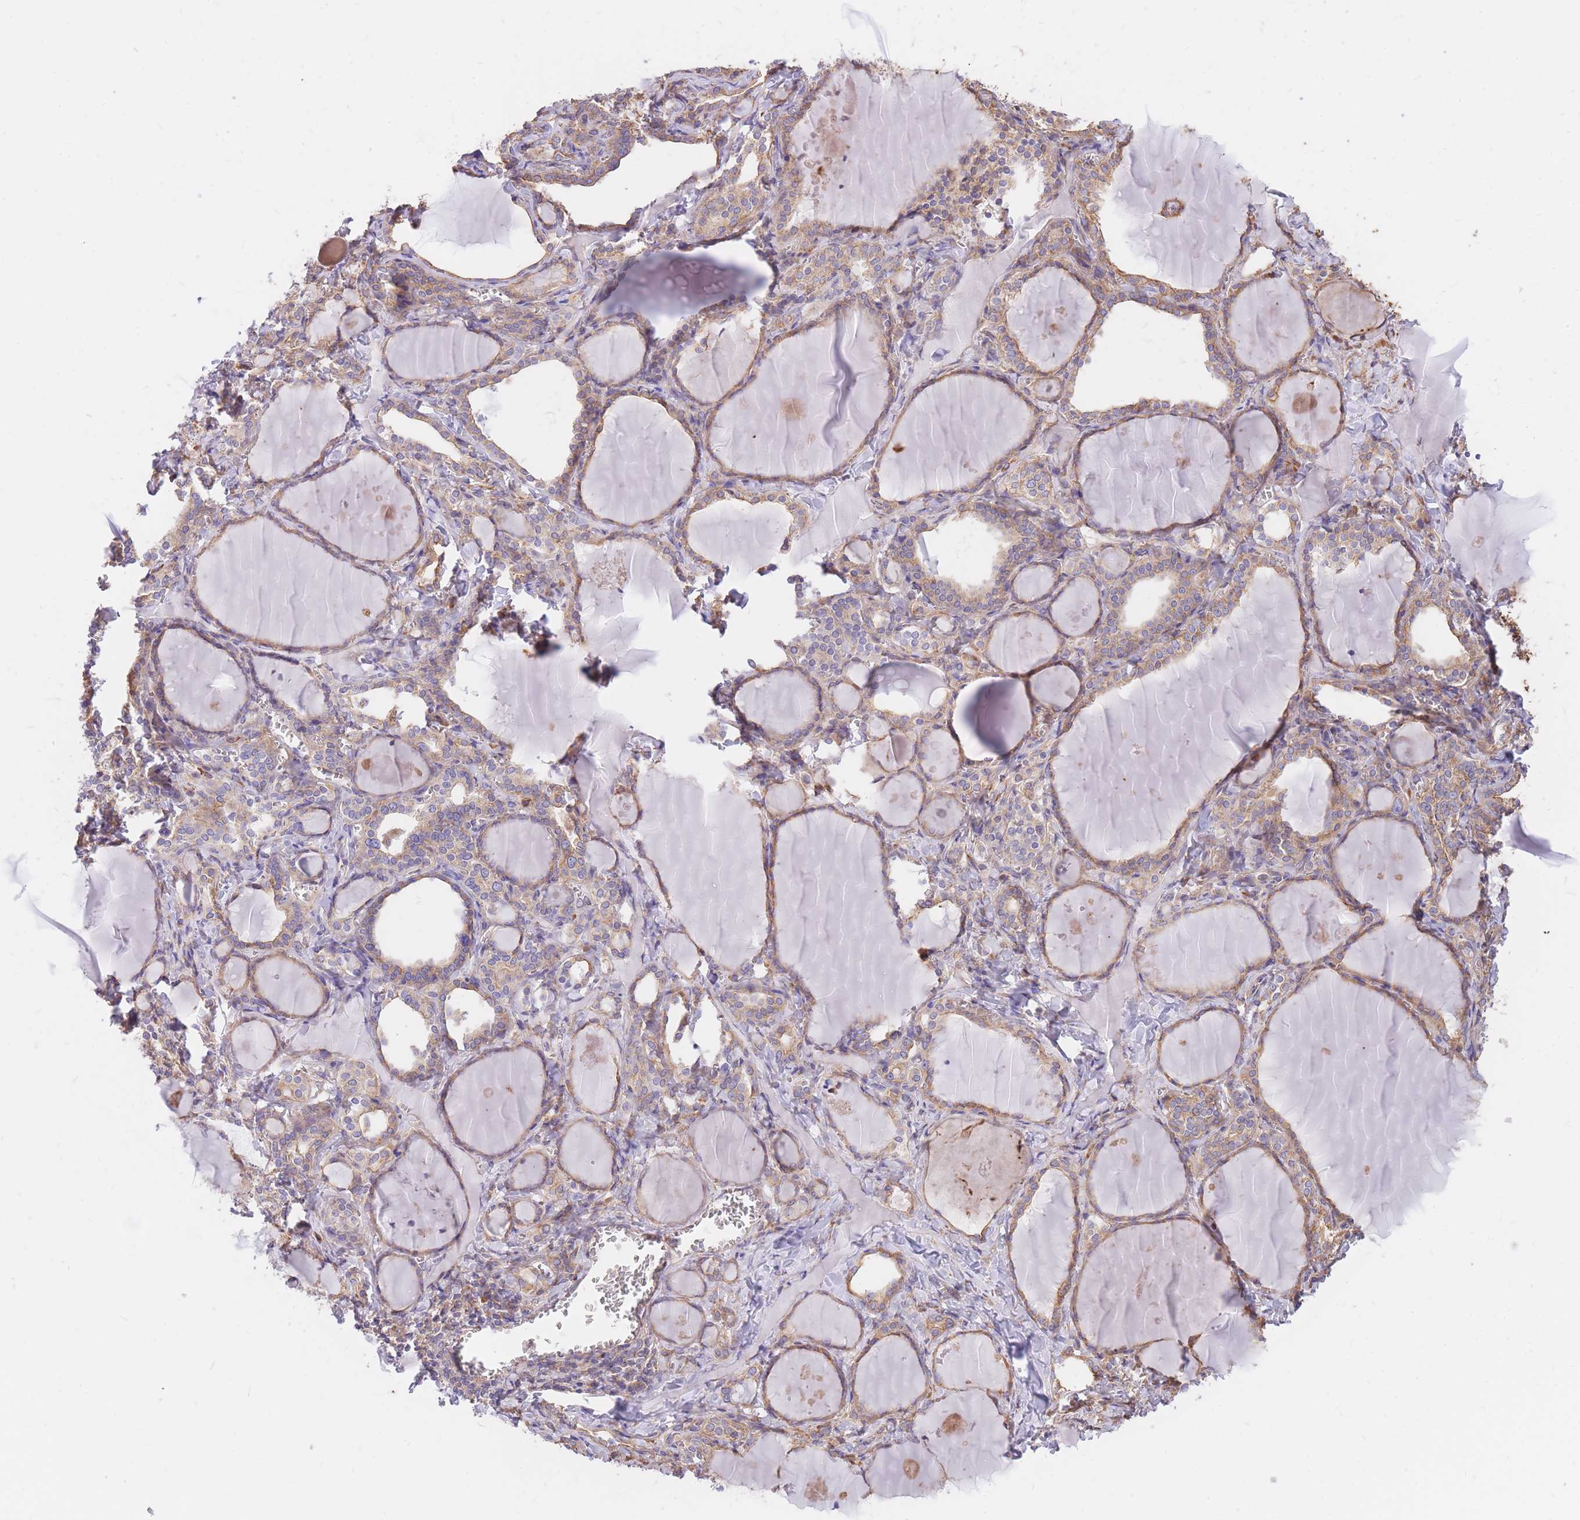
{"staining": {"intensity": "moderate", "quantity": ">75%", "location": "cytoplasmic/membranous"}, "tissue": "thyroid gland", "cell_type": "Glandular cells", "image_type": "normal", "snomed": [{"axis": "morphology", "description": "Normal tissue, NOS"}, {"axis": "topography", "description": "Thyroid gland"}], "caption": "Immunohistochemistry micrograph of benign thyroid gland: human thyroid gland stained using IHC exhibits medium levels of moderate protein expression localized specifically in the cytoplasmic/membranous of glandular cells, appearing as a cytoplasmic/membranous brown color.", "gene": "GBP7", "patient": {"sex": "female", "age": 42}}